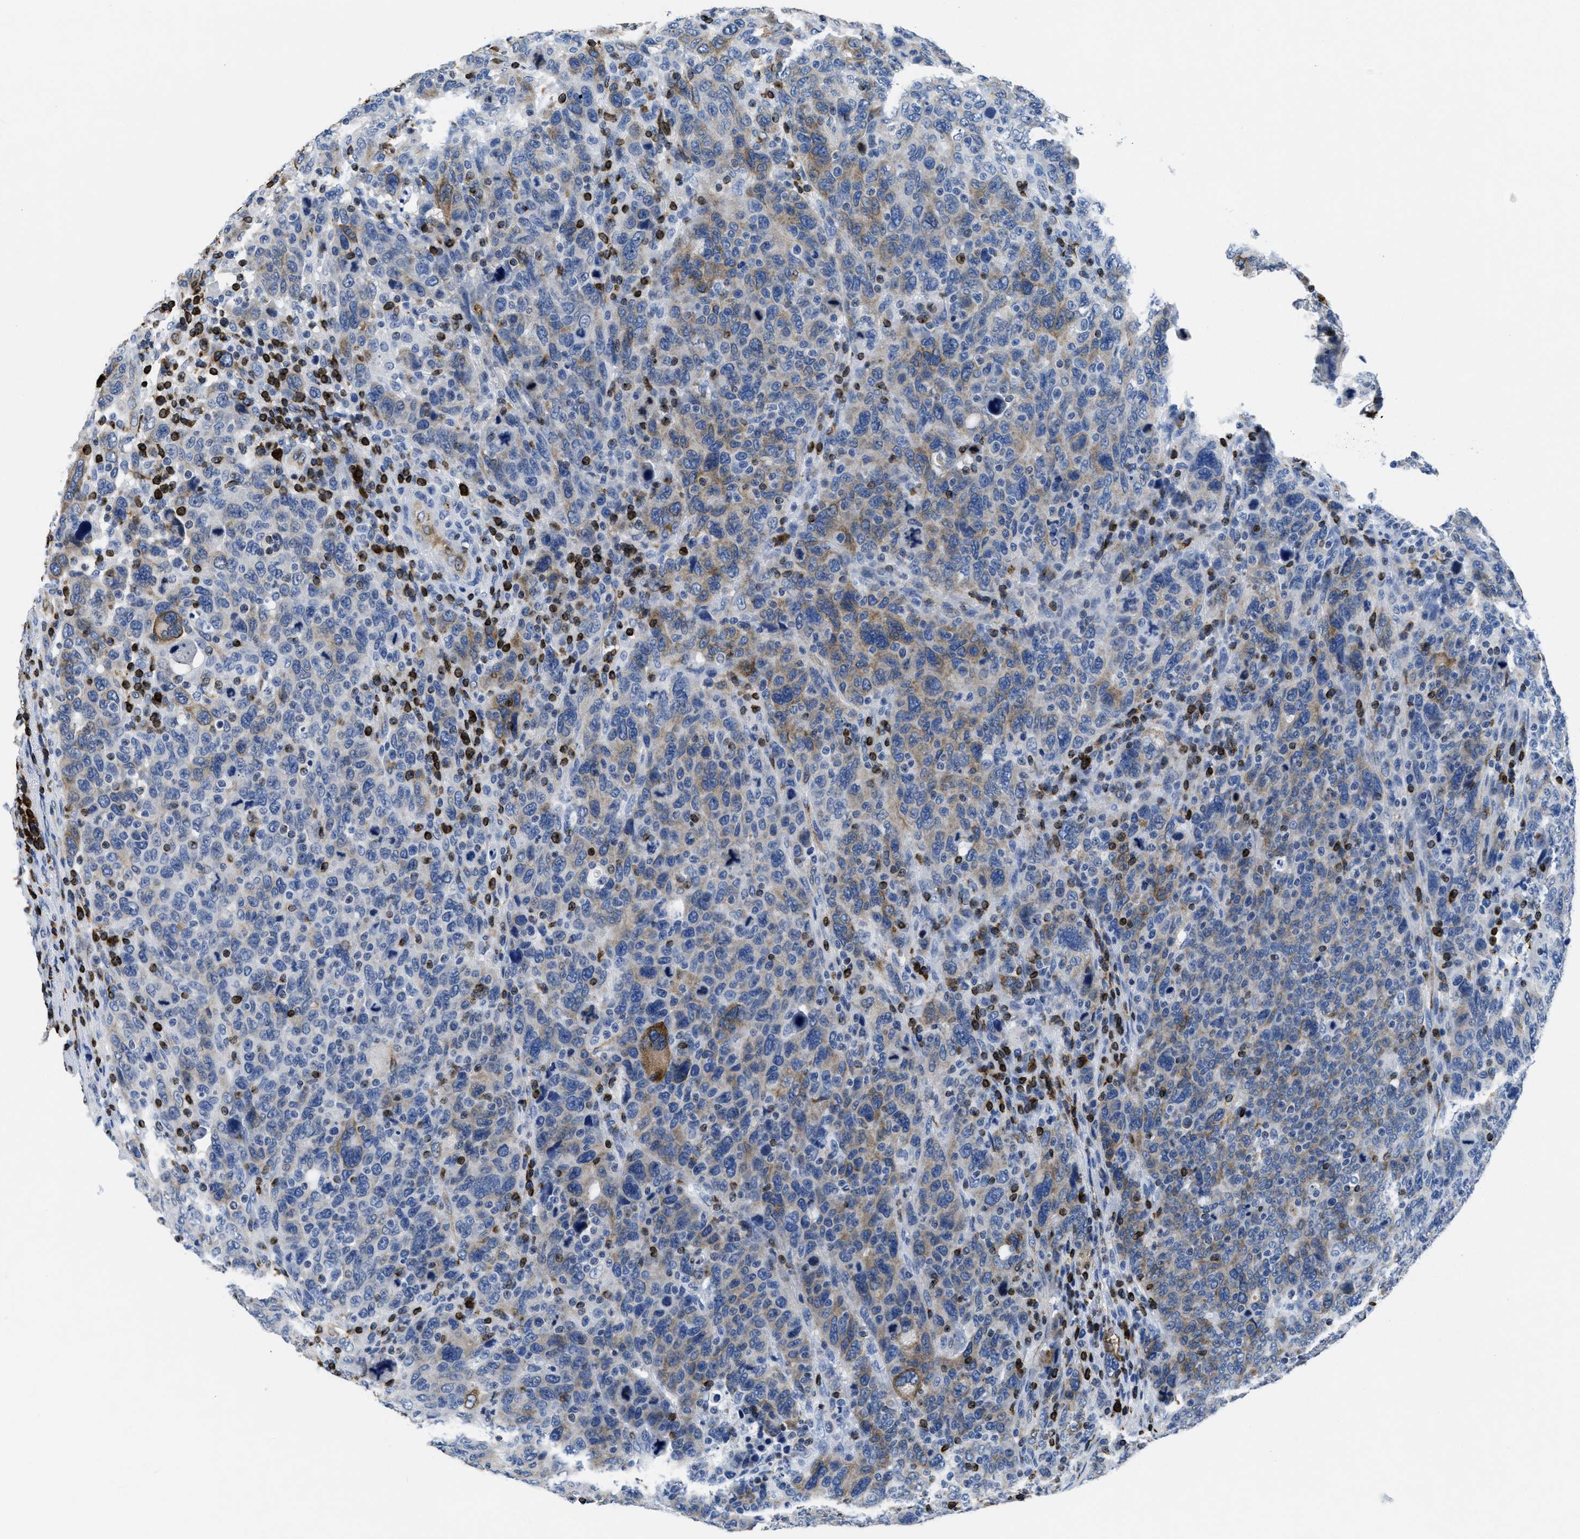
{"staining": {"intensity": "moderate", "quantity": "25%-75%", "location": "cytoplasmic/membranous"}, "tissue": "breast cancer", "cell_type": "Tumor cells", "image_type": "cancer", "snomed": [{"axis": "morphology", "description": "Duct carcinoma"}, {"axis": "topography", "description": "Breast"}], "caption": "This histopathology image shows IHC staining of infiltrating ductal carcinoma (breast), with medium moderate cytoplasmic/membranous expression in approximately 25%-75% of tumor cells.", "gene": "ITGA3", "patient": {"sex": "female", "age": 37}}